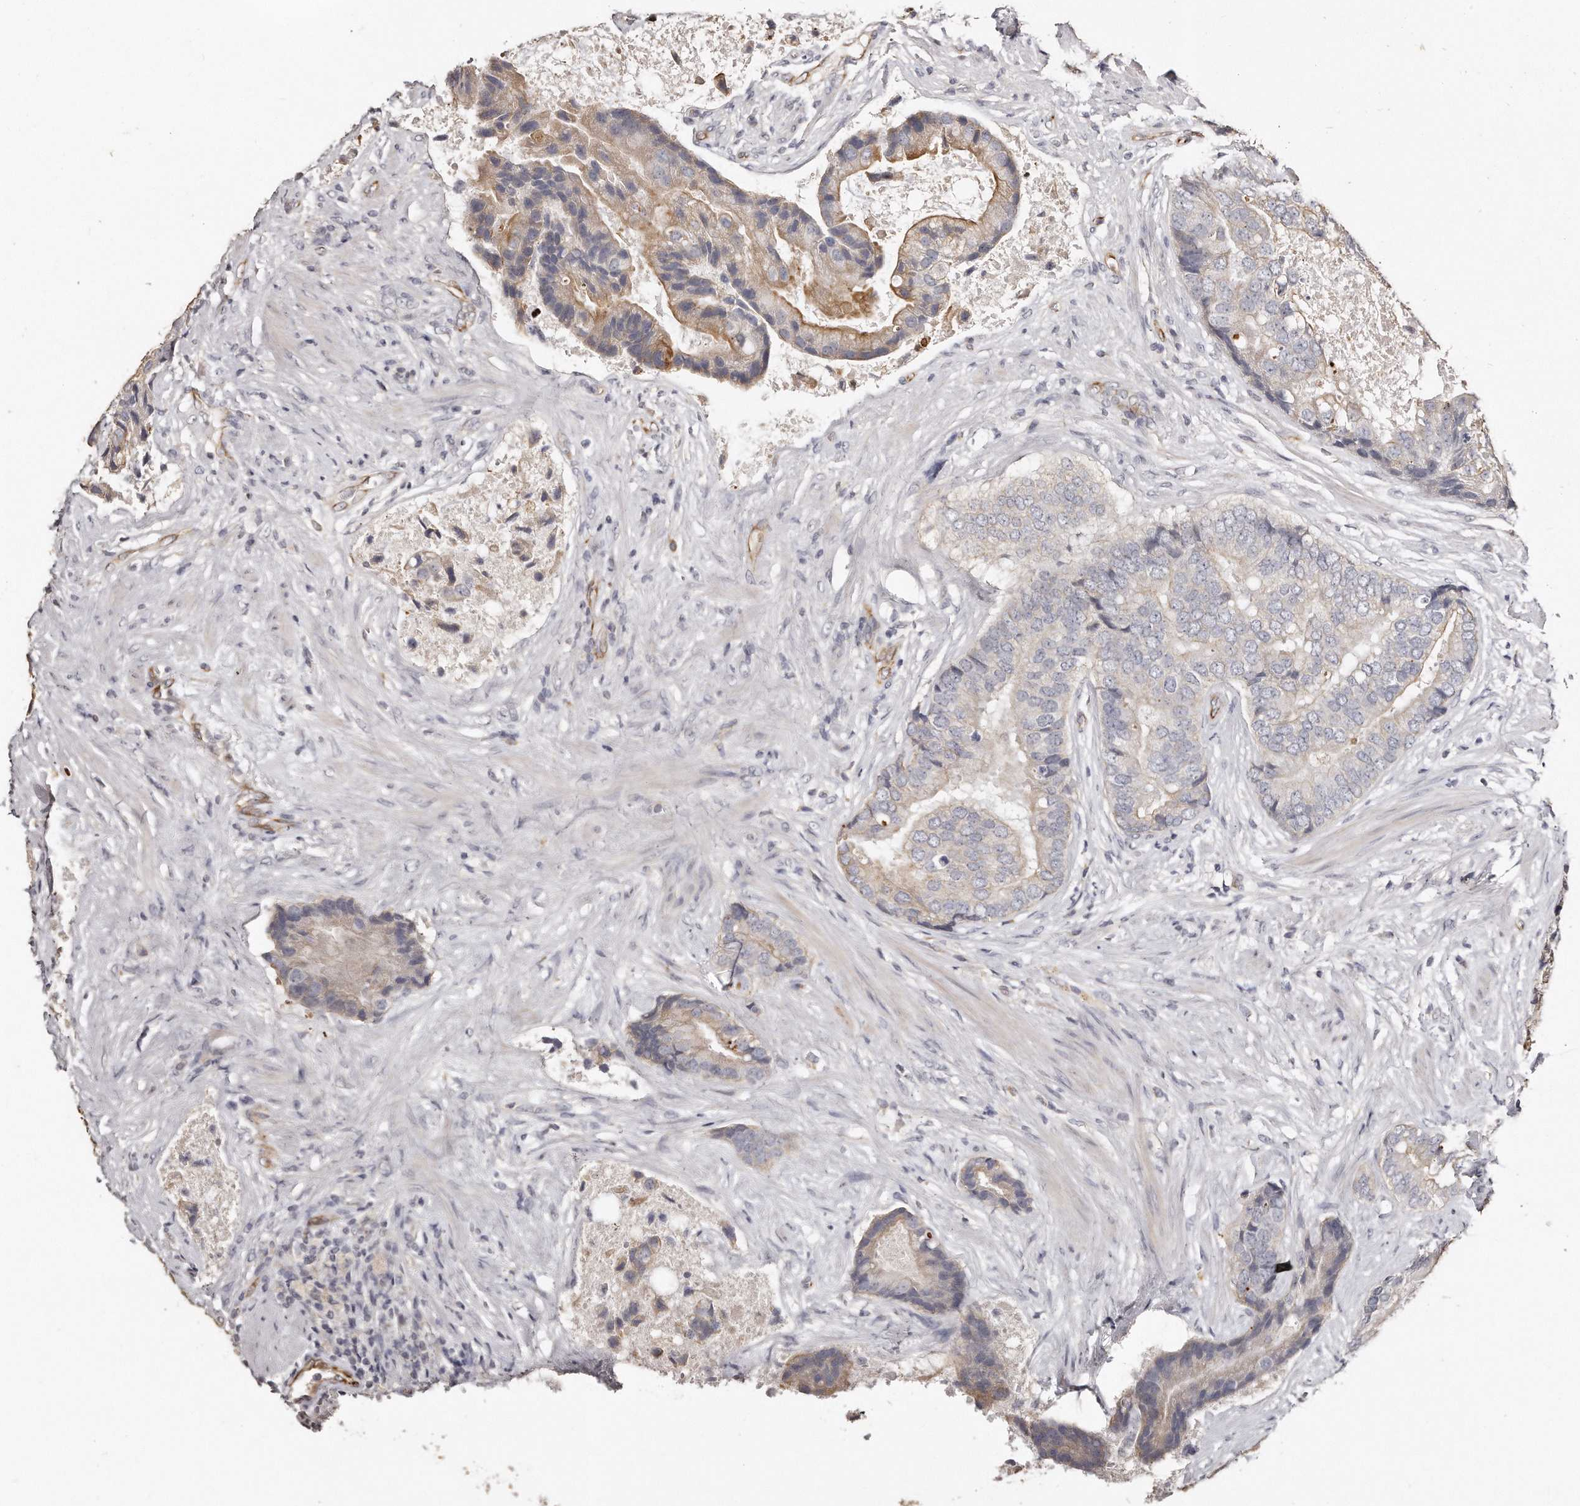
{"staining": {"intensity": "moderate", "quantity": "<25%", "location": "cytoplasmic/membranous"}, "tissue": "prostate cancer", "cell_type": "Tumor cells", "image_type": "cancer", "snomed": [{"axis": "morphology", "description": "Adenocarcinoma, High grade"}, {"axis": "topography", "description": "Prostate"}], "caption": "Human prostate cancer (high-grade adenocarcinoma) stained with a protein marker demonstrates moderate staining in tumor cells.", "gene": "ZYG11A", "patient": {"sex": "male", "age": 70}}